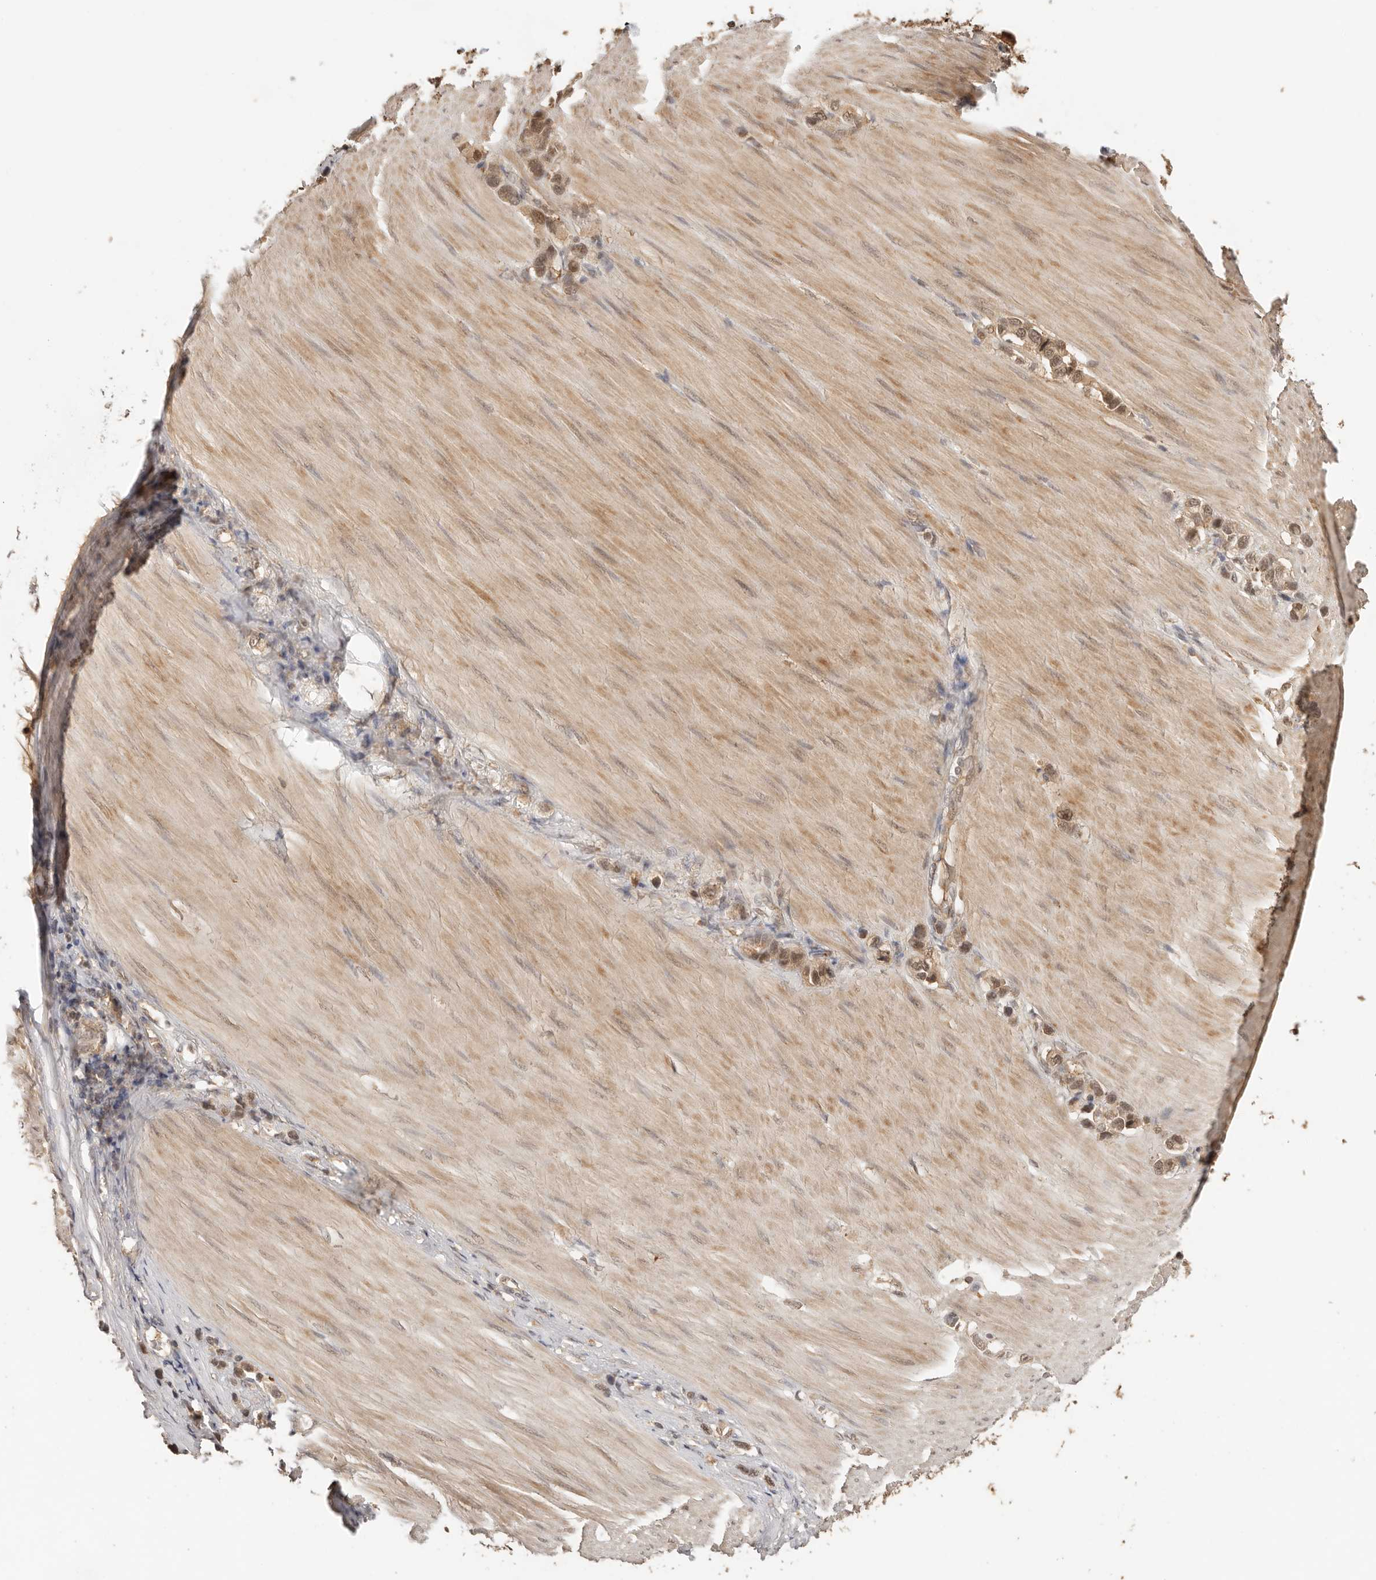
{"staining": {"intensity": "moderate", "quantity": ">75%", "location": "cytoplasmic/membranous,nuclear"}, "tissue": "stomach cancer", "cell_type": "Tumor cells", "image_type": "cancer", "snomed": [{"axis": "morphology", "description": "Adenocarcinoma, NOS"}, {"axis": "topography", "description": "Stomach"}], "caption": "DAB immunohistochemical staining of stomach cancer (adenocarcinoma) shows moderate cytoplasmic/membranous and nuclear protein expression in about >75% of tumor cells.", "gene": "PSMA5", "patient": {"sex": "female", "age": 65}}